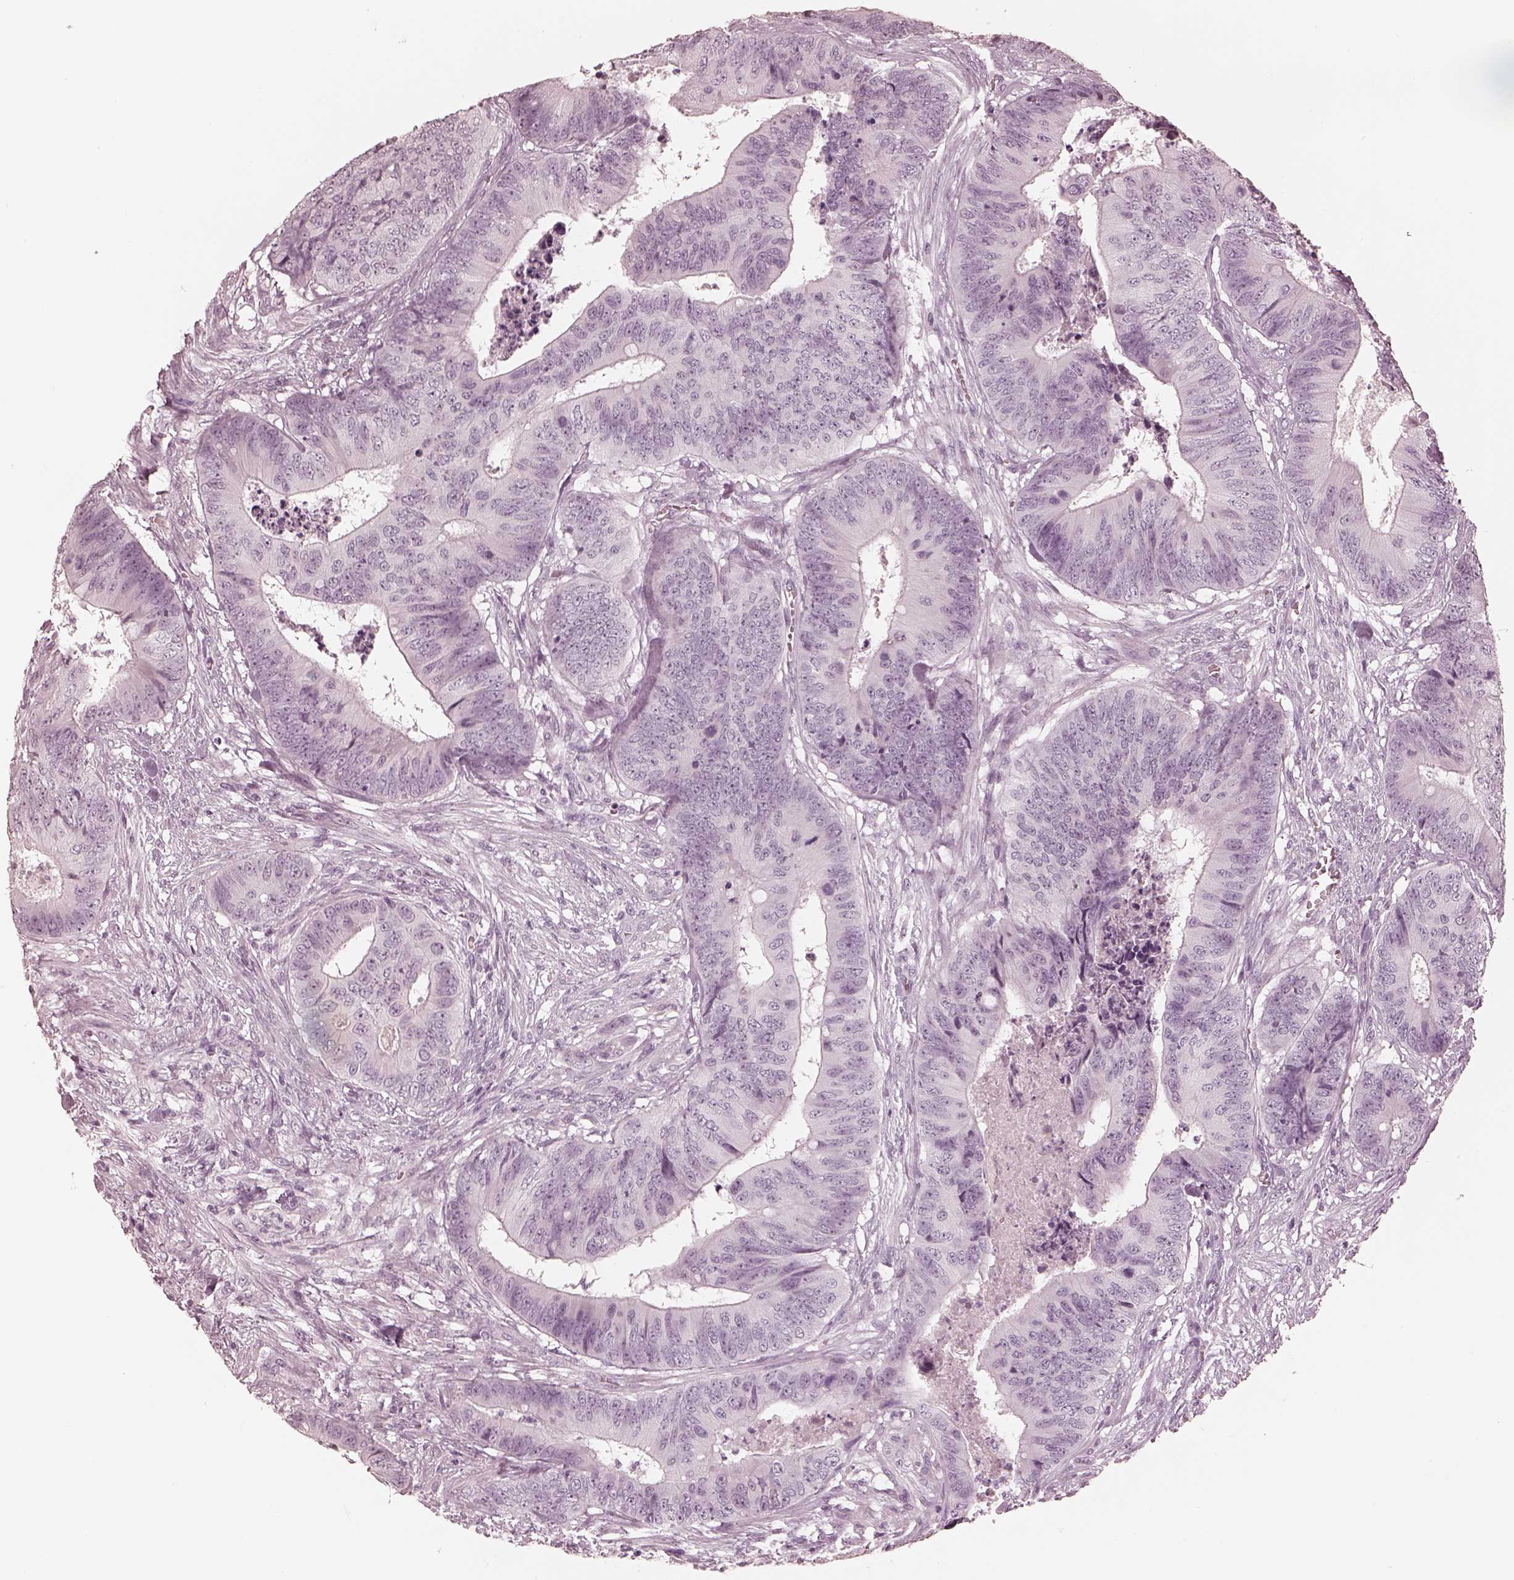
{"staining": {"intensity": "negative", "quantity": "none", "location": "none"}, "tissue": "colorectal cancer", "cell_type": "Tumor cells", "image_type": "cancer", "snomed": [{"axis": "morphology", "description": "Adenocarcinoma, NOS"}, {"axis": "topography", "description": "Colon"}], "caption": "Image shows no protein positivity in tumor cells of colorectal cancer (adenocarcinoma) tissue.", "gene": "CALR3", "patient": {"sex": "male", "age": 84}}